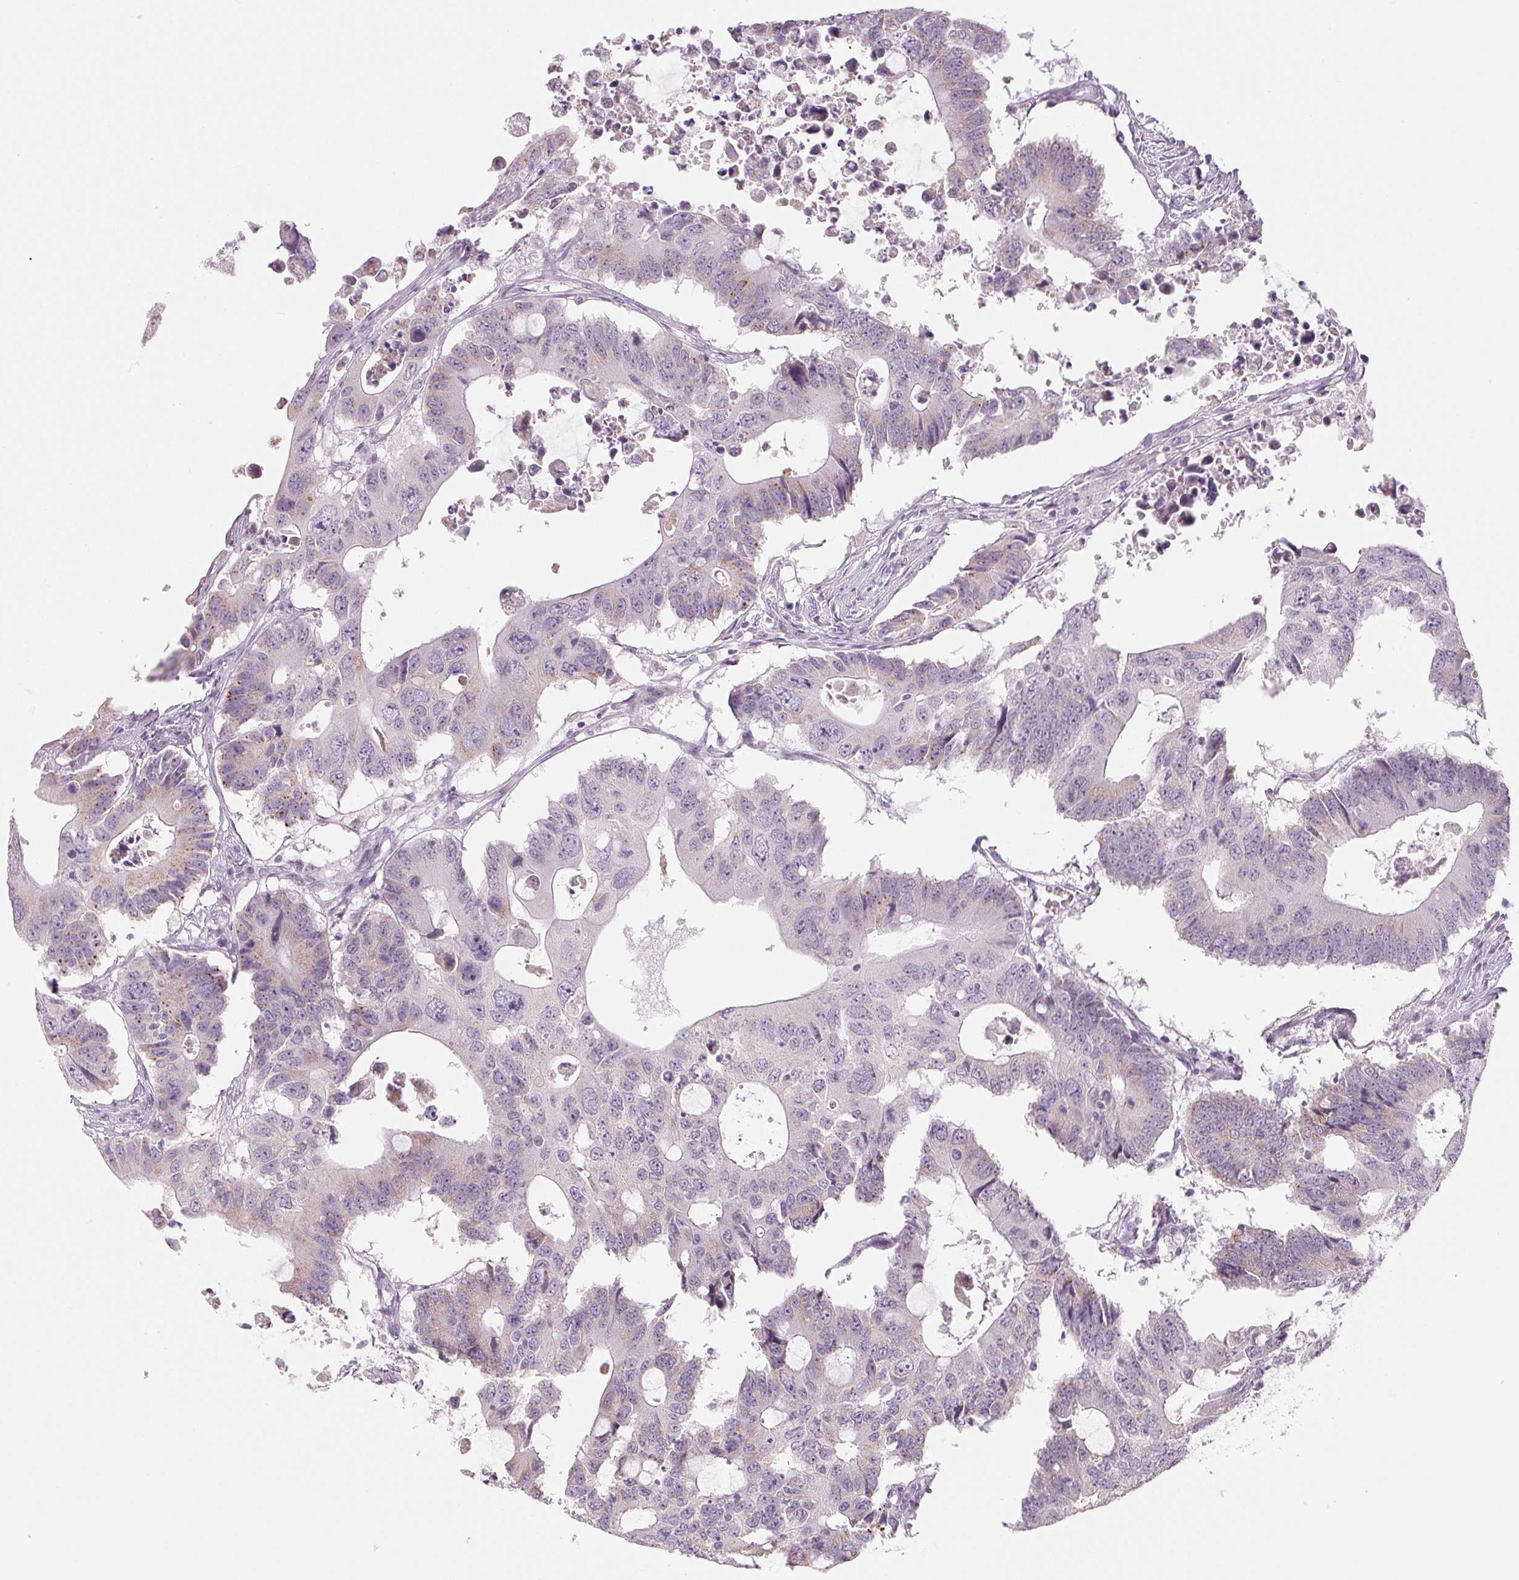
{"staining": {"intensity": "weak", "quantity": "<25%", "location": "cytoplasmic/membranous"}, "tissue": "colorectal cancer", "cell_type": "Tumor cells", "image_type": "cancer", "snomed": [{"axis": "morphology", "description": "Adenocarcinoma, NOS"}, {"axis": "topography", "description": "Colon"}], "caption": "This is an IHC image of colorectal adenocarcinoma. There is no staining in tumor cells.", "gene": "EHHADH", "patient": {"sex": "male", "age": 71}}